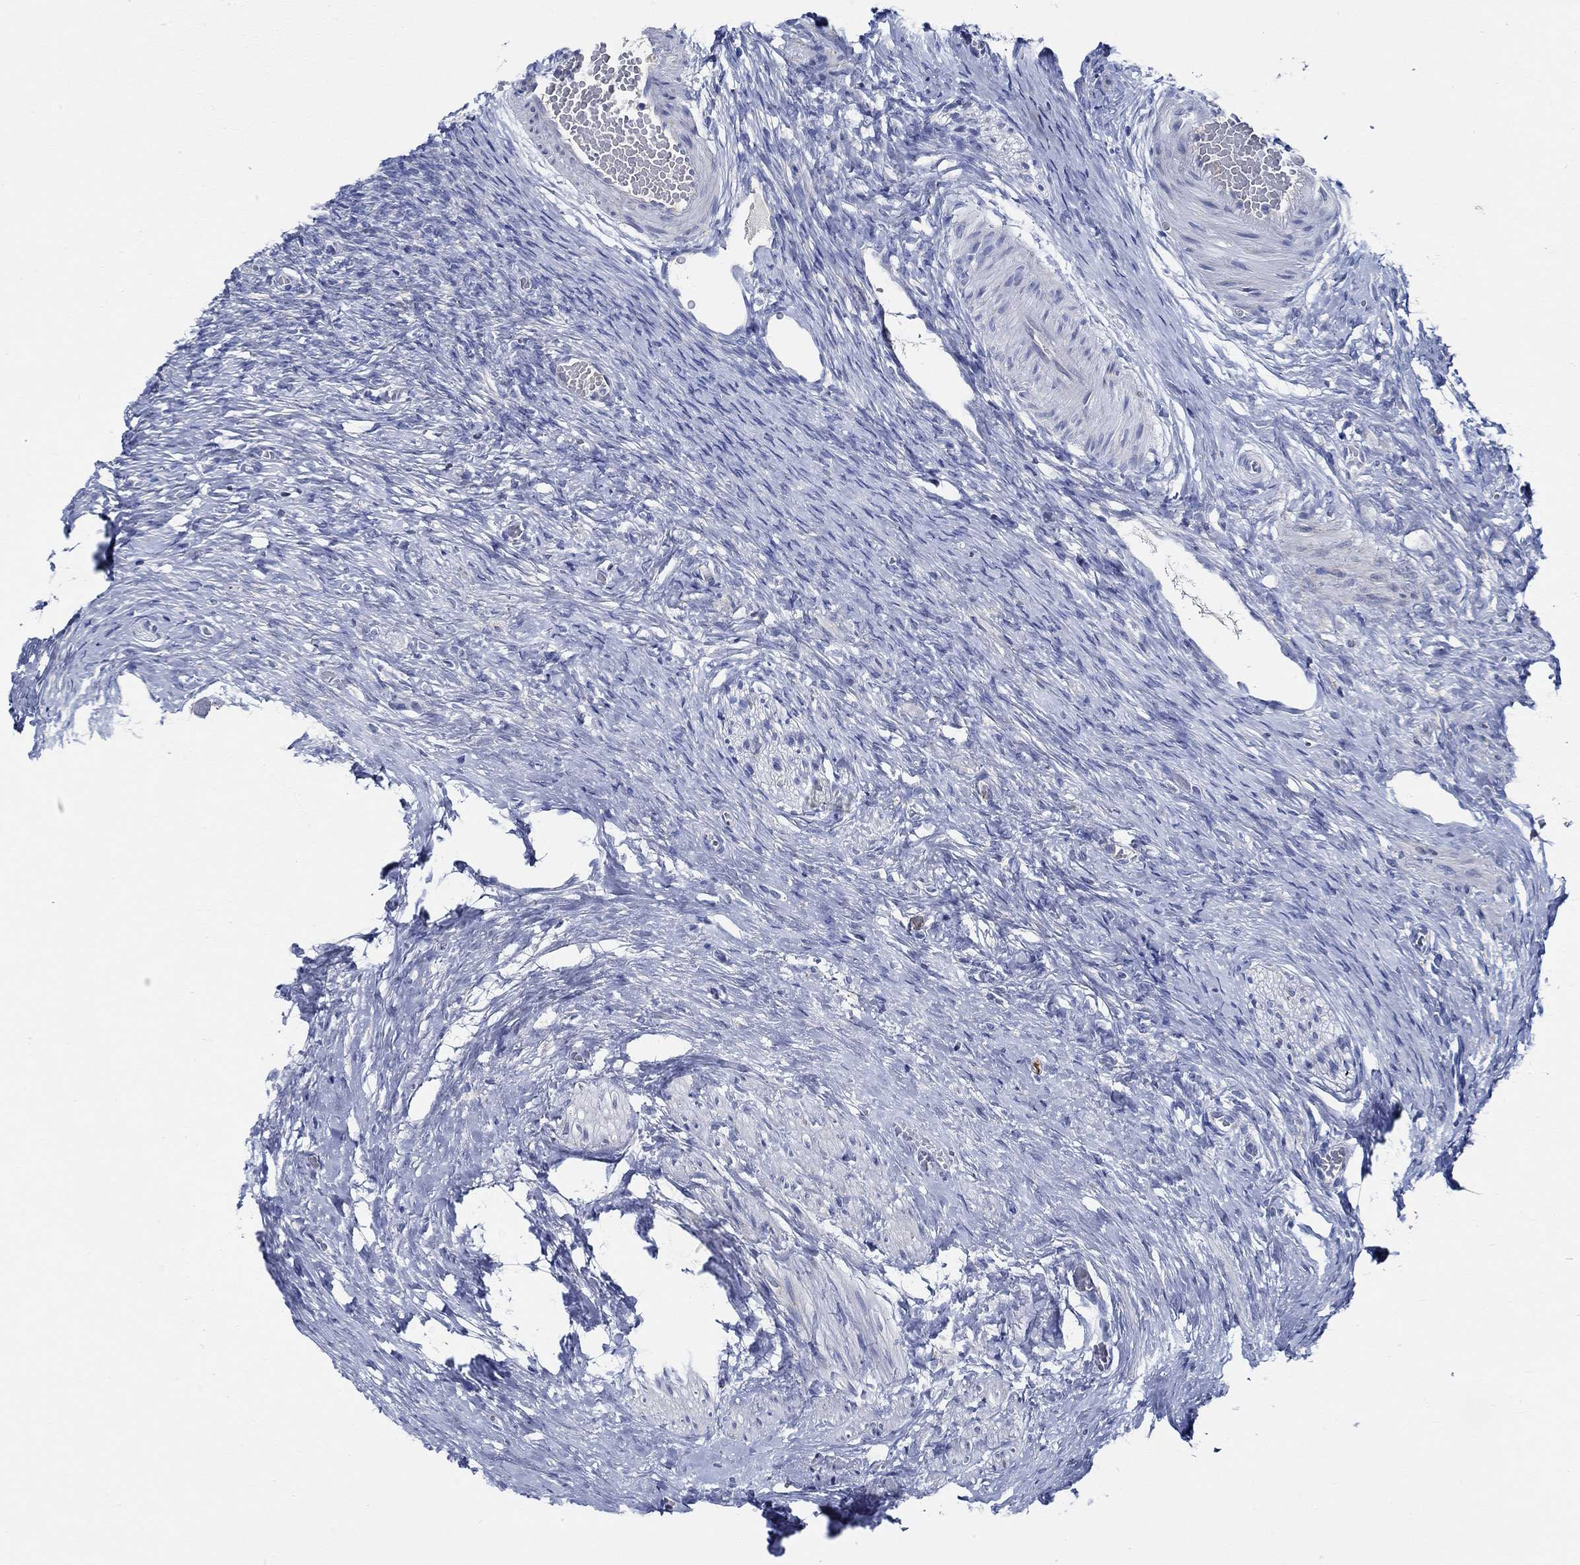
{"staining": {"intensity": "negative", "quantity": "none", "location": "none"}, "tissue": "ovary", "cell_type": "Follicle cells", "image_type": "normal", "snomed": [{"axis": "morphology", "description": "Normal tissue, NOS"}, {"axis": "topography", "description": "Ovary"}], "caption": "This image is of unremarkable ovary stained with immunohistochemistry to label a protein in brown with the nuclei are counter-stained blue. There is no expression in follicle cells.", "gene": "HECW2", "patient": {"sex": "female", "age": 27}}